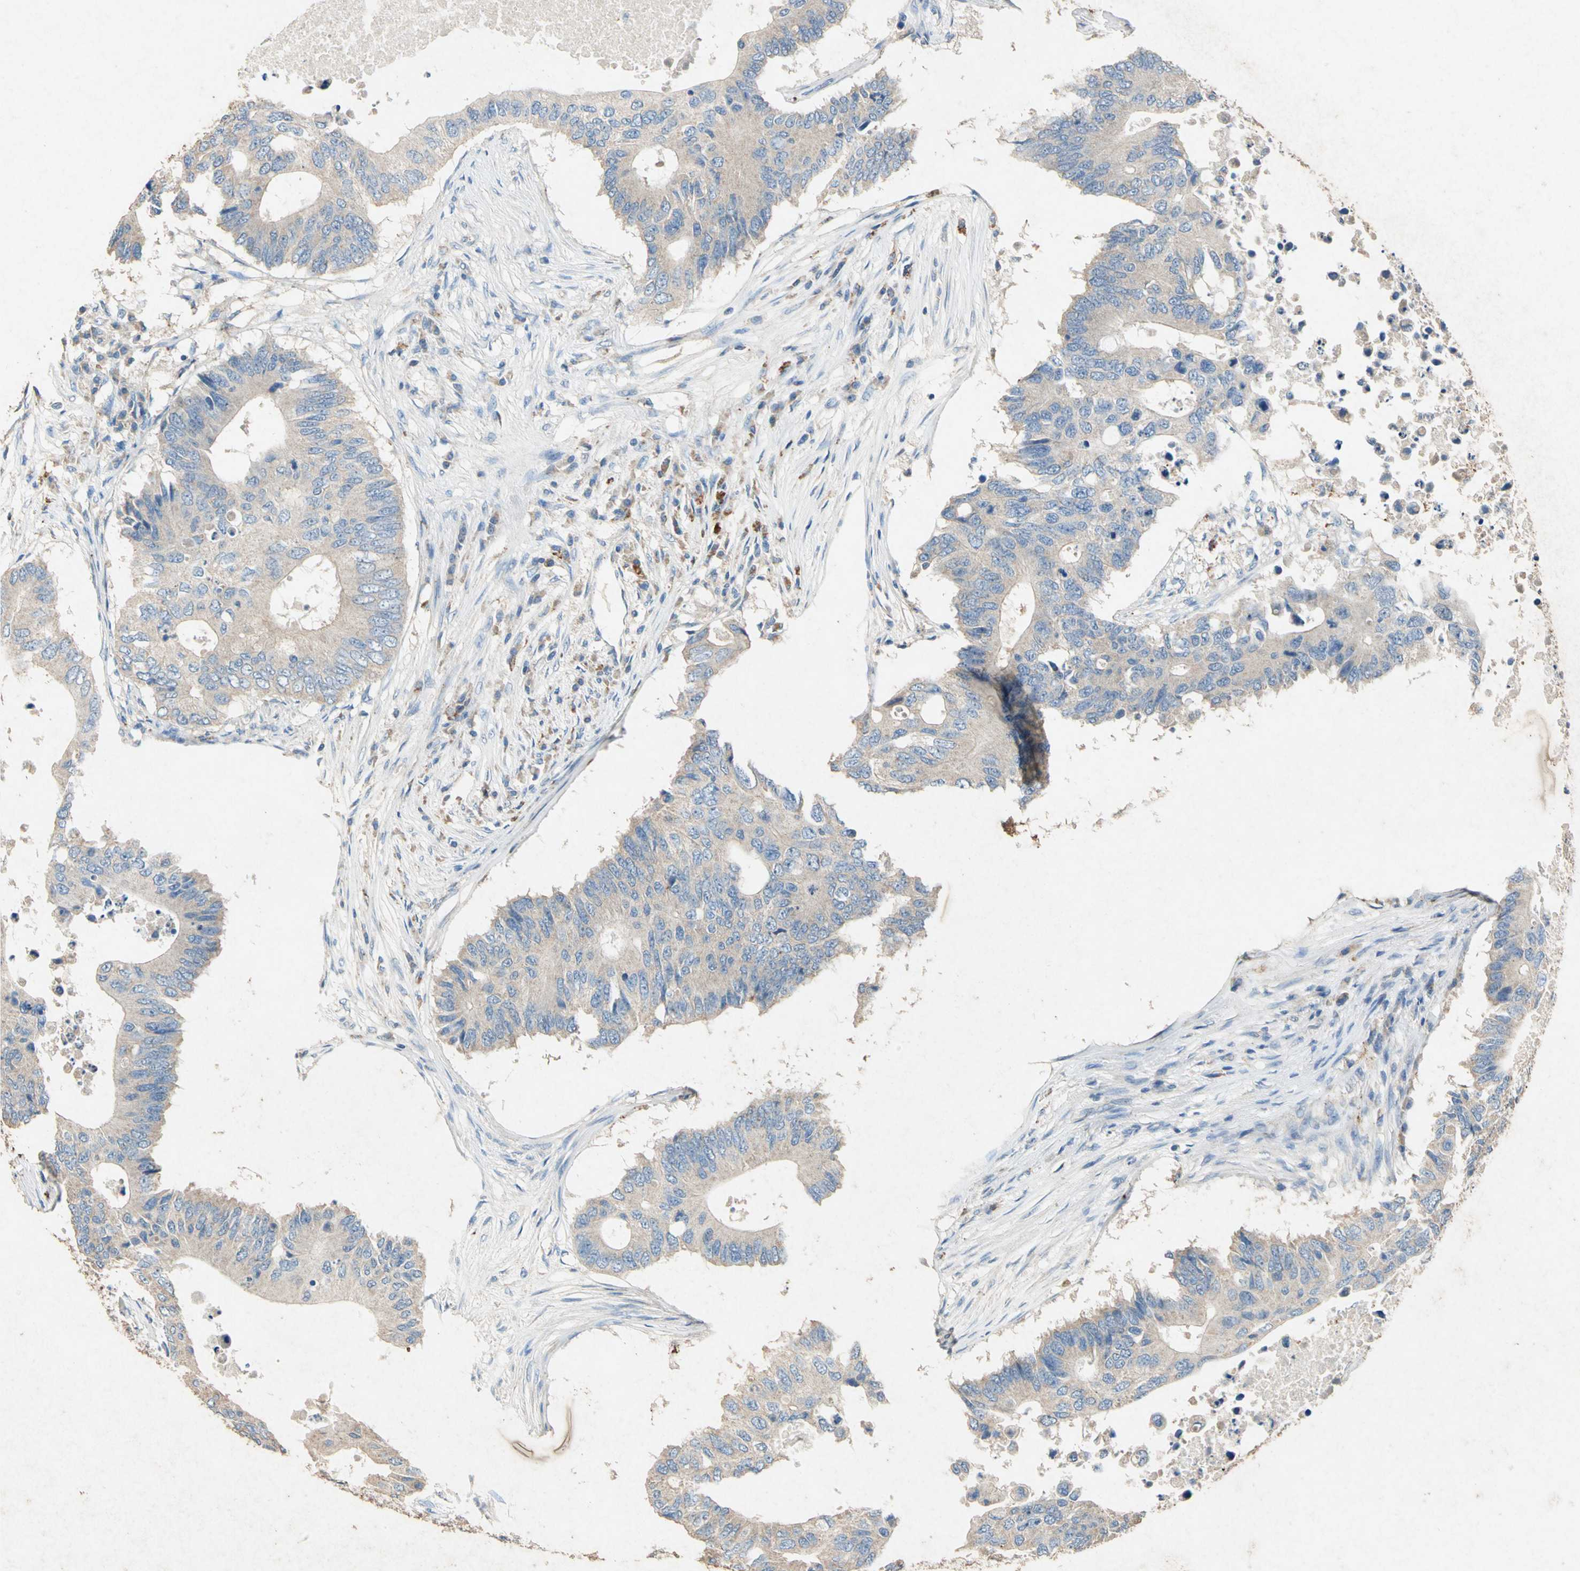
{"staining": {"intensity": "weak", "quantity": ">75%", "location": "cytoplasmic/membranous"}, "tissue": "colorectal cancer", "cell_type": "Tumor cells", "image_type": "cancer", "snomed": [{"axis": "morphology", "description": "Adenocarcinoma, NOS"}, {"axis": "topography", "description": "Colon"}], "caption": "Immunohistochemistry (IHC) micrograph of colorectal cancer (adenocarcinoma) stained for a protein (brown), which displays low levels of weak cytoplasmic/membranous positivity in about >75% of tumor cells.", "gene": "ADAMTS5", "patient": {"sex": "male", "age": 71}}